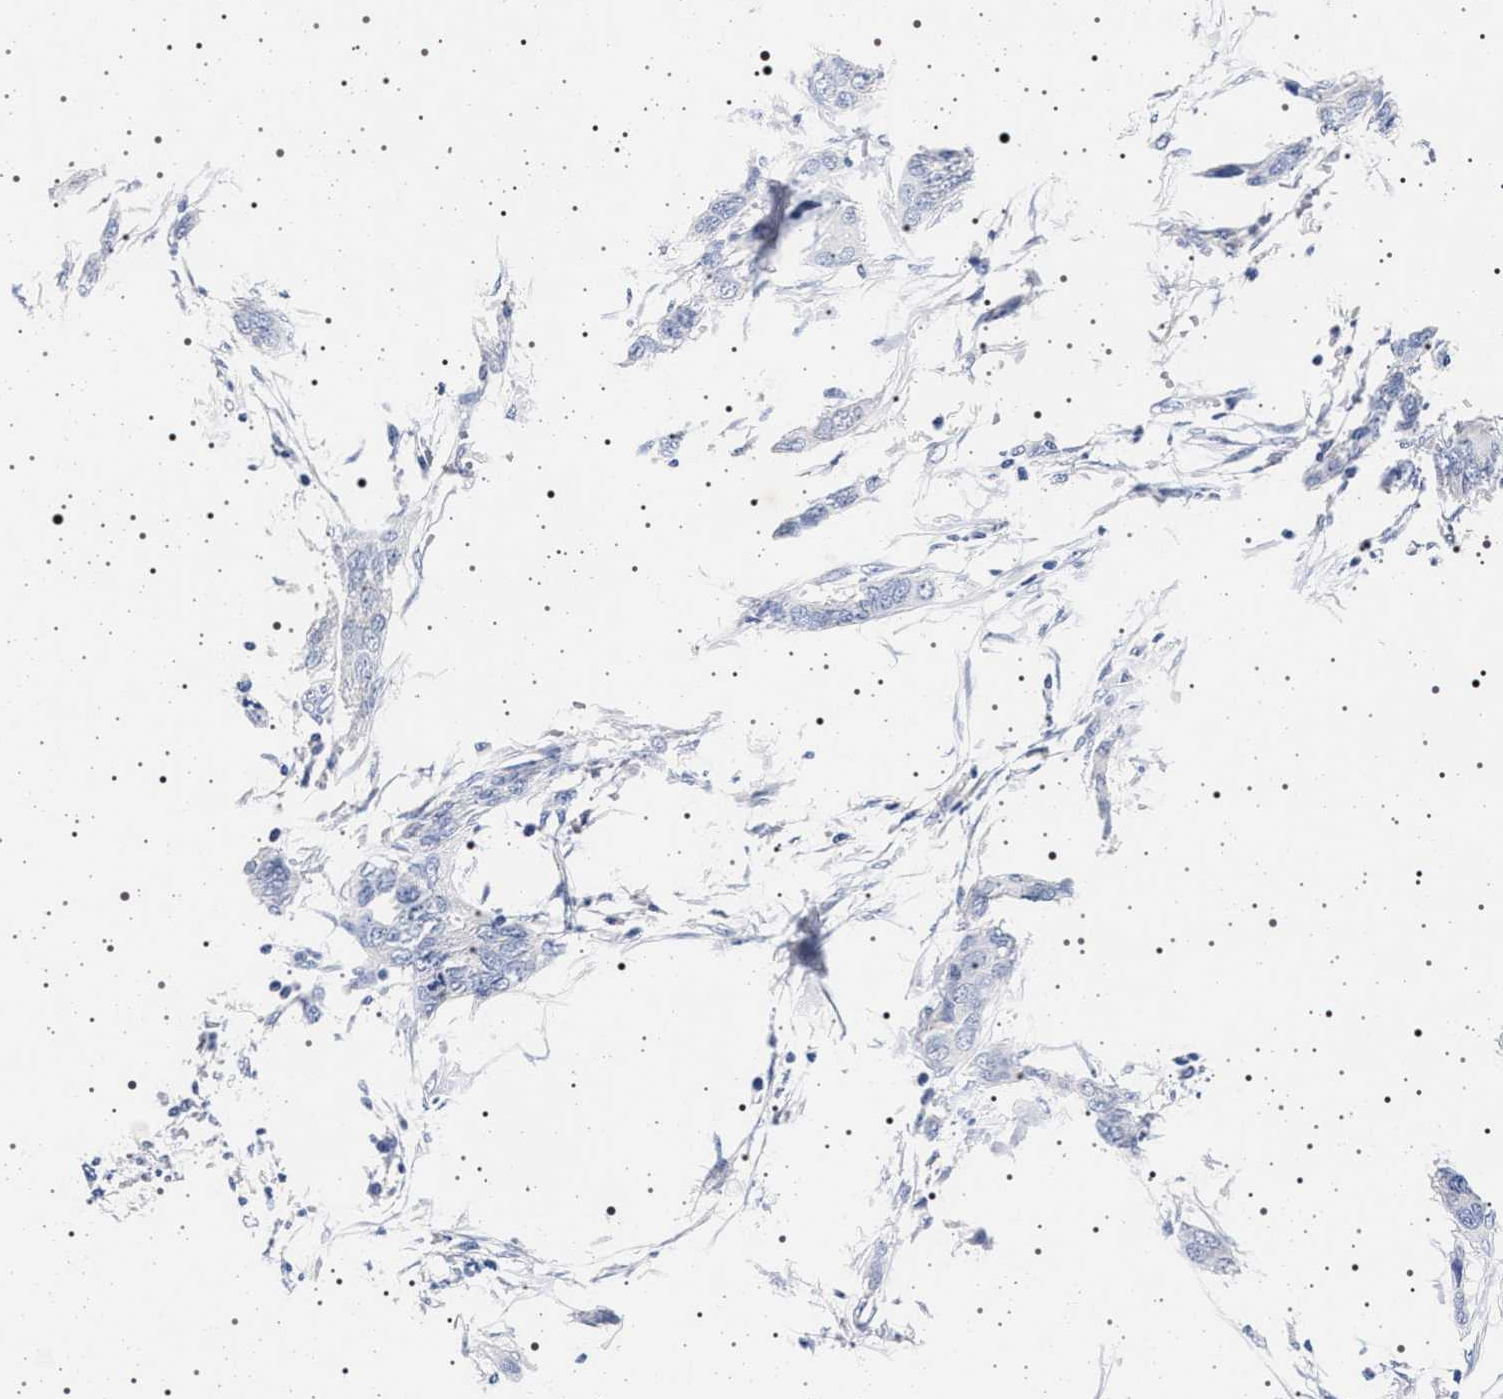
{"staining": {"intensity": "negative", "quantity": "none", "location": "none"}, "tissue": "breast cancer", "cell_type": "Tumor cells", "image_type": "cancer", "snomed": [{"axis": "morphology", "description": "Duct carcinoma"}, {"axis": "topography", "description": "Breast"}], "caption": "The photomicrograph exhibits no significant expression in tumor cells of breast cancer.", "gene": "MAPK10", "patient": {"sex": "female", "age": 50}}